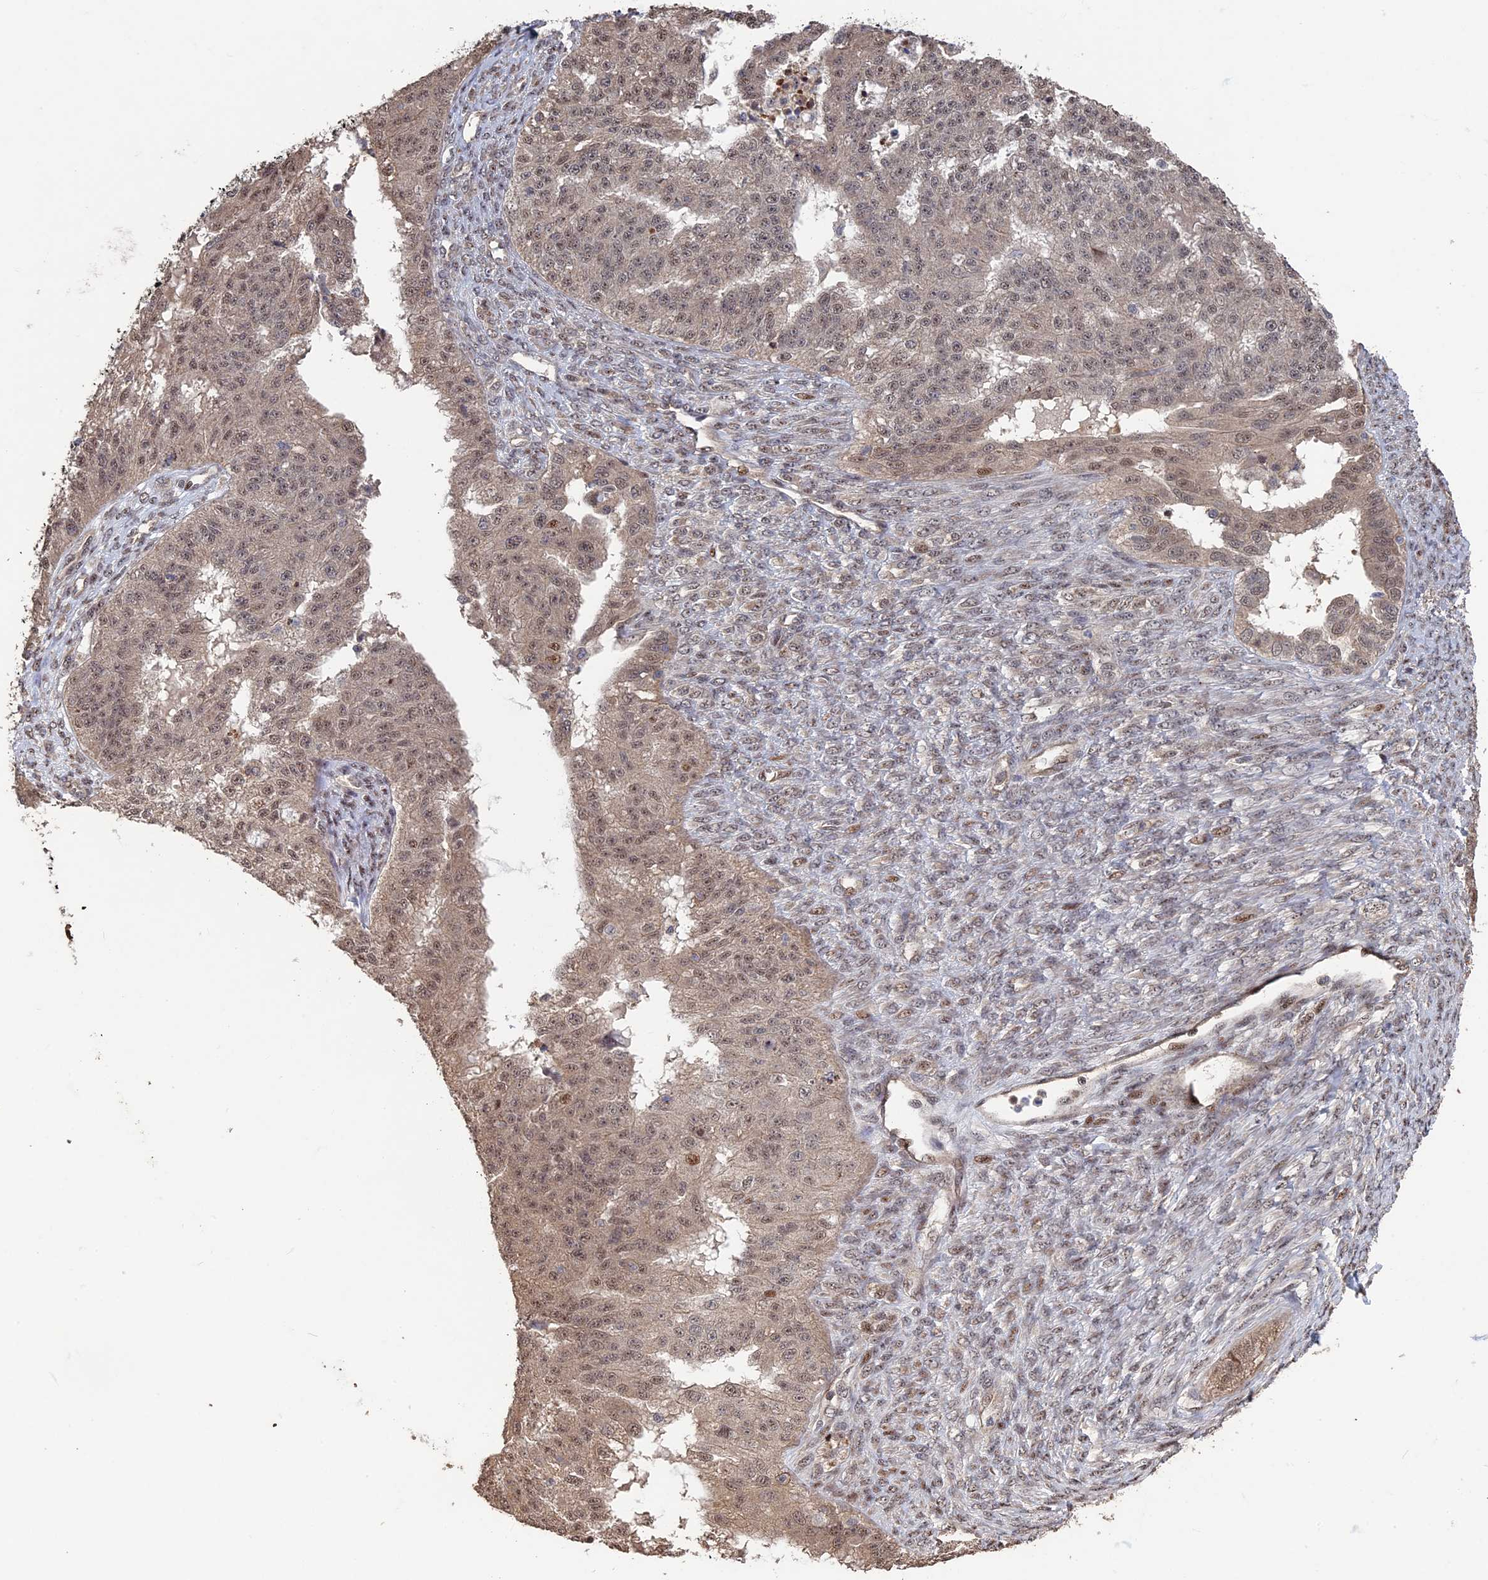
{"staining": {"intensity": "weak", "quantity": ">75%", "location": "nuclear"}, "tissue": "ovarian cancer", "cell_type": "Tumor cells", "image_type": "cancer", "snomed": [{"axis": "morphology", "description": "Cystadenocarcinoma, serous, NOS"}, {"axis": "topography", "description": "Ovary"}], "caption": "A micrograph of ovarian cancer (serous cystadenocarcinoma) stained for a protein demonstrates weak nuclear brown staining in tumor cells. The staining is performed using DAB brown chromogen to label protein expression. The nuclei are counter-stained blue using hematoxylin.", "gene": "KIAA1328", "patient": {"sex": "female", "age": 58}}